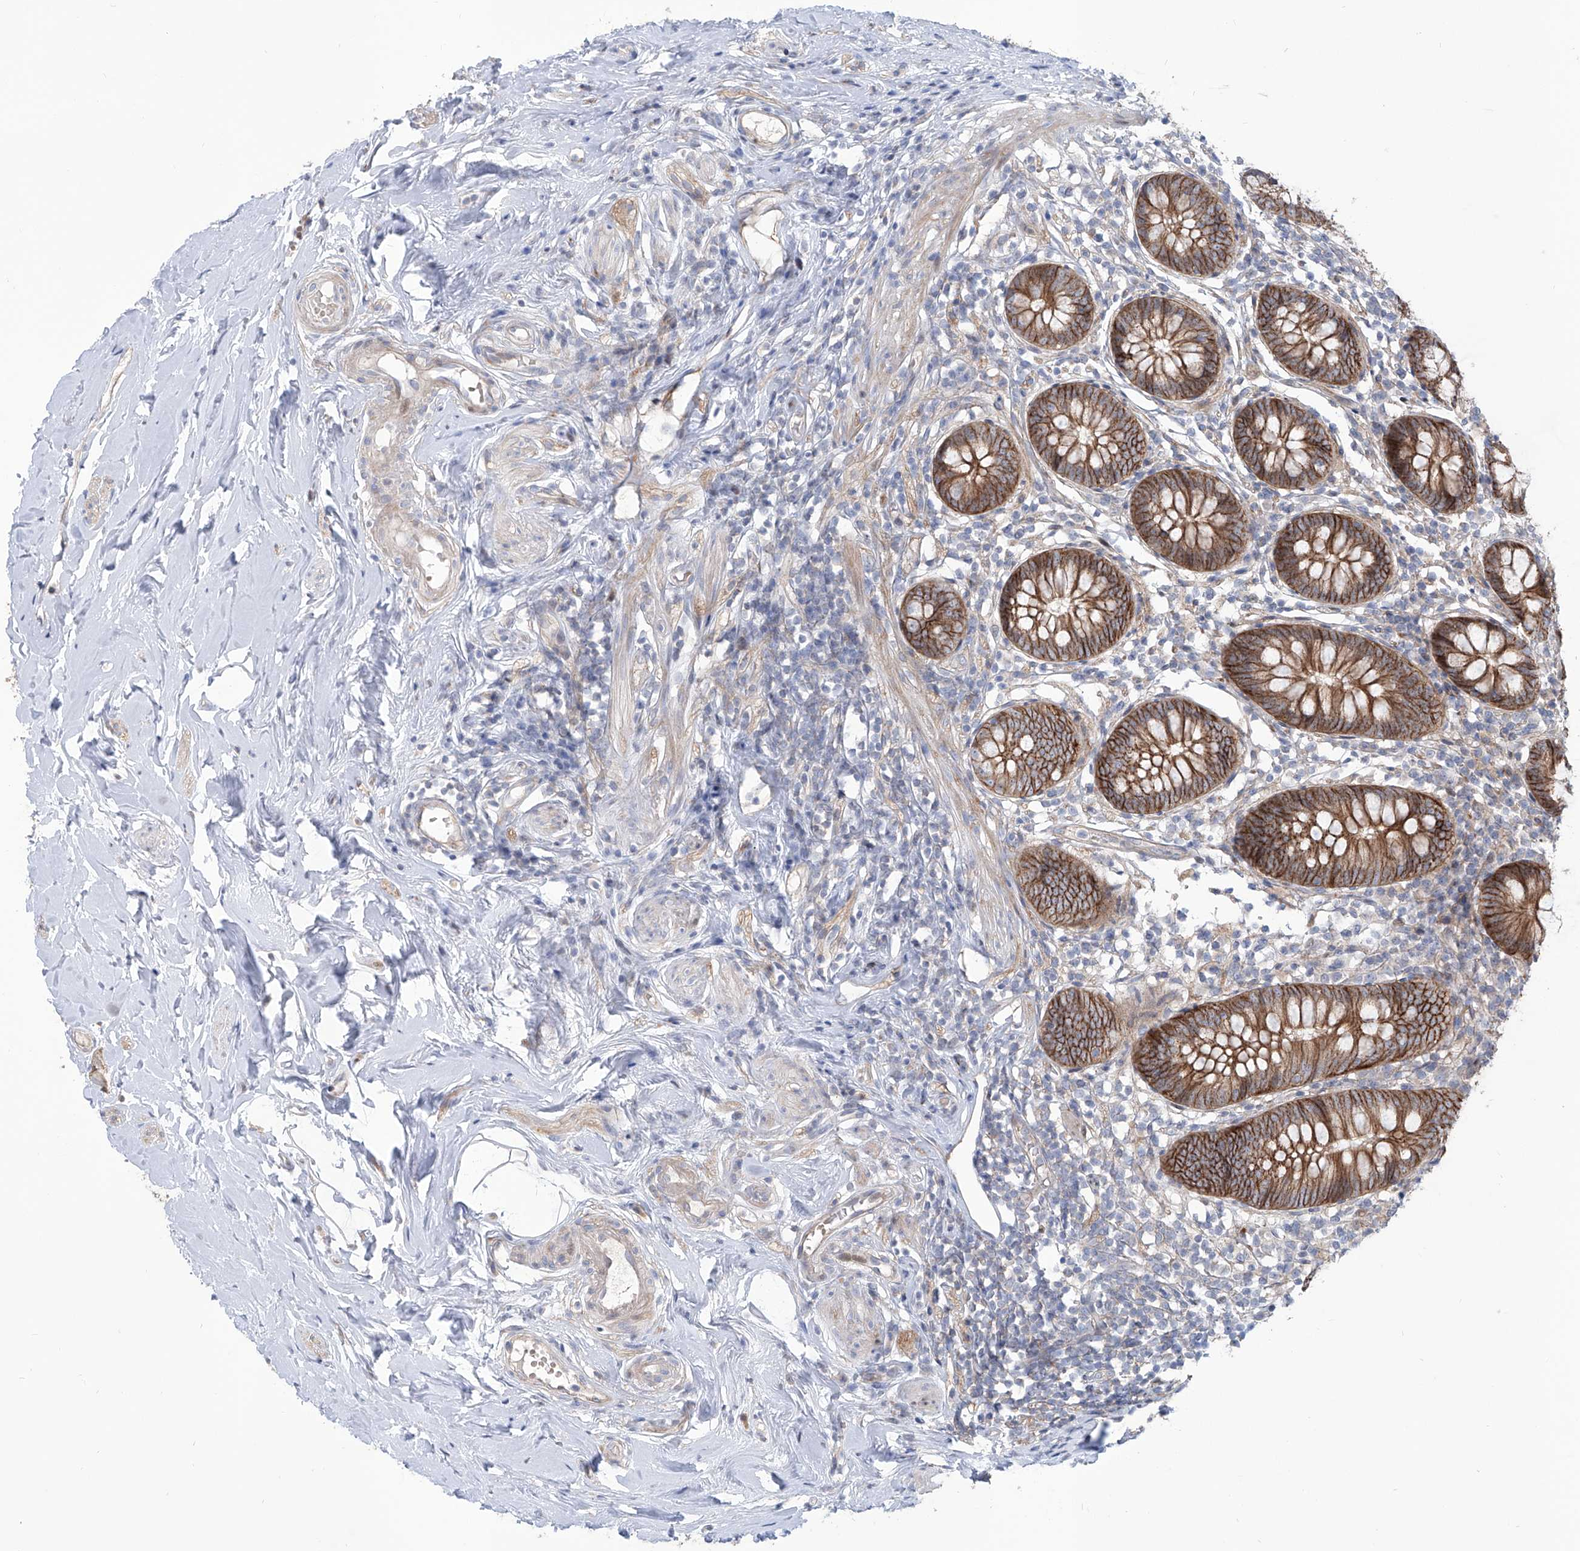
{"staining": {"intensity": "moderate", "quantity": ">75%", "location": "cytoplasmic/membranous"}, "tissue": "appendix", "cell_type": "Glandular cells", "image_type": "normal", "snomed": [{"axis": "morphology", "description": "Normal tissue, NOS"}, {"axis": "topography", "description": "Appendix"}], "caption": "Immunohistochemical staining of unremarkable human appendix exhibits >75% levels of moderate cytoplasmic/membranous protein staining in approximately >75% of glandular cells. The protein is shown in brown color, while the nuclei are stained blue.", "gene": "LRRC1", "patient": {"sex": "female", "age": 62}}